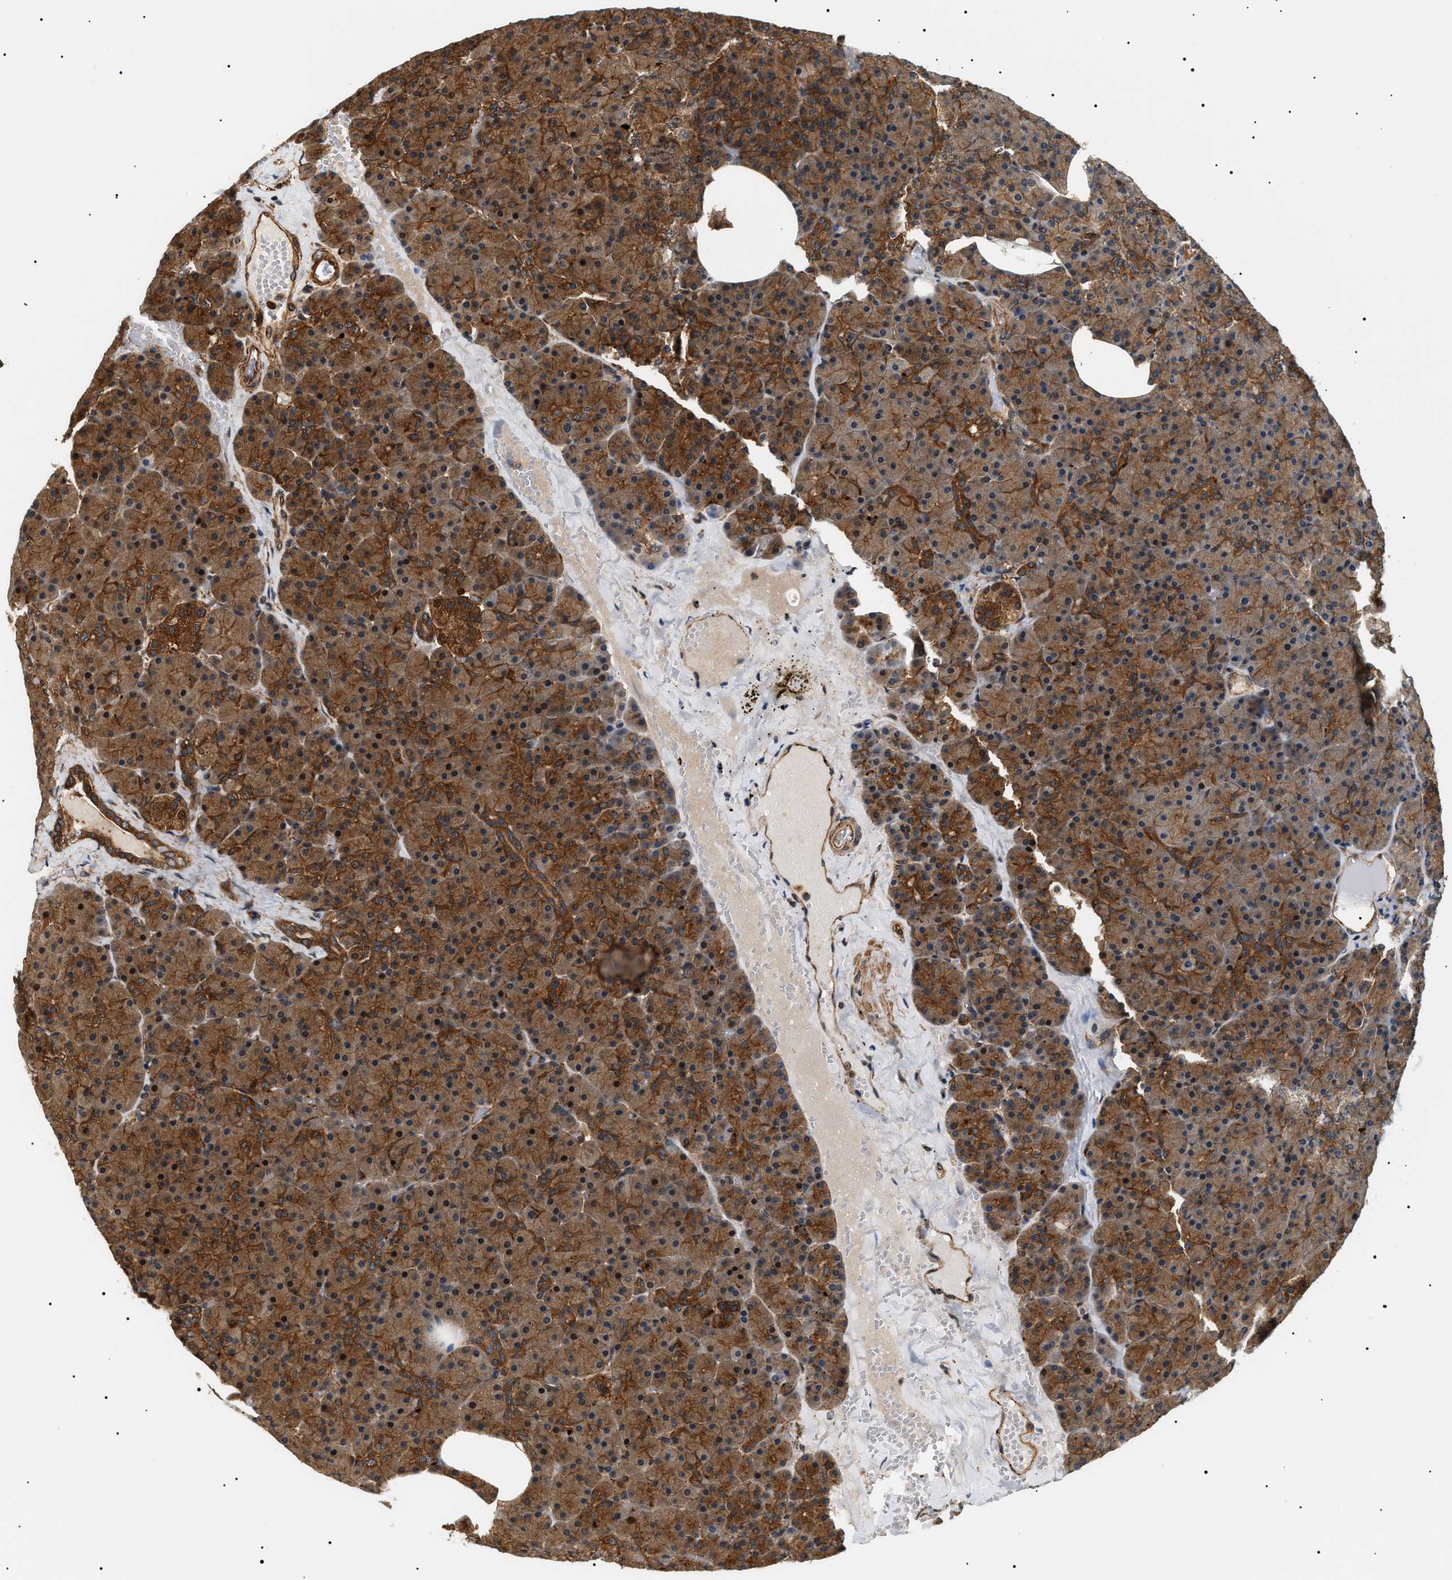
{"staining": {"intensity": "moderate", "quantity": ">75%", "location": "cytoplasmic/membranous"}, "tissue": "pancreas", "cell_type": "Exocrine glandular cells", "image_type": "normal", "snomed": [{"axis": "morphology", "description": "Normal tissue, NOS"}, {"axis": "morphology", "description": "Carcinoid, malignant, NOS"}, {"axis": "topography", "description": "Pancreas"}], "caption": "Brown immunohistochemical staining in normal pancreas exhibits moderate cytoplasmic/membranous staining in approximately >75% of exocrine glandular cells. (DAB (3,3'-diaminobenzidine) IHC with brightfield microscopy, high magnification).", "gene": "SH3GLB2", "patient": {"sex": "female", "age": 35}}